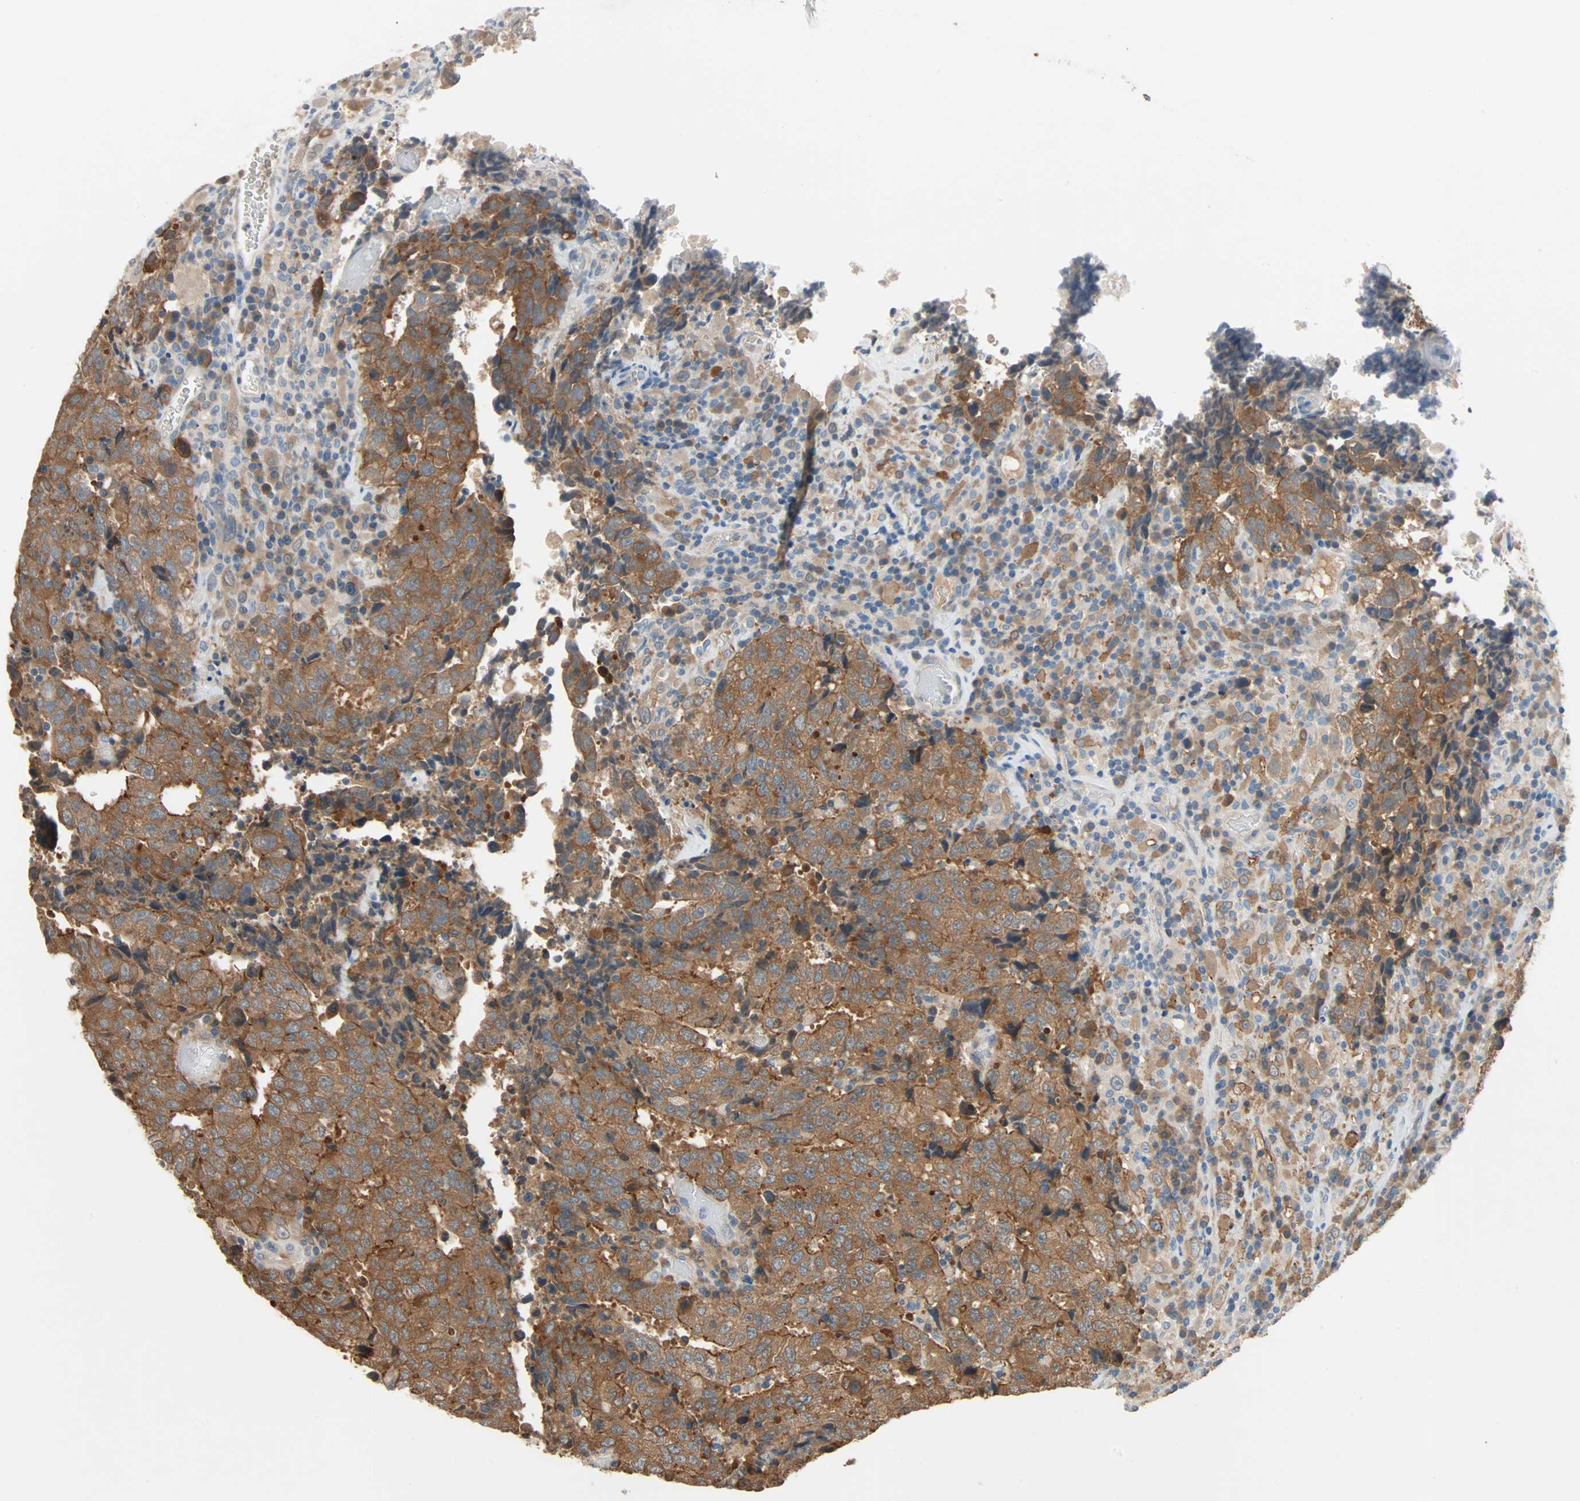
{"staining": {"intensity": "strong", "quantity": ">75%", "location": "cytoplasmic/membranous"}, "tissue": "testis cancer", "cell_type": "Tumor cells", "image_type": "cancer", "snomed": [{"axis": "morphology", "description": "Necrosis, NOS"}, {"axis": "morphology", "description": "Carcinoma, Embryonal, NOS"}, {"axis": "topography", "description": "Testis"}], "caption": "Immunohistochemical staining of testis cancer reveals strong cytoplasmic/membranous protein positivity in about >75% of tumor cells.", "gene": "TNFRSF12A", "patient": {"sex": "male", "age": 19}}